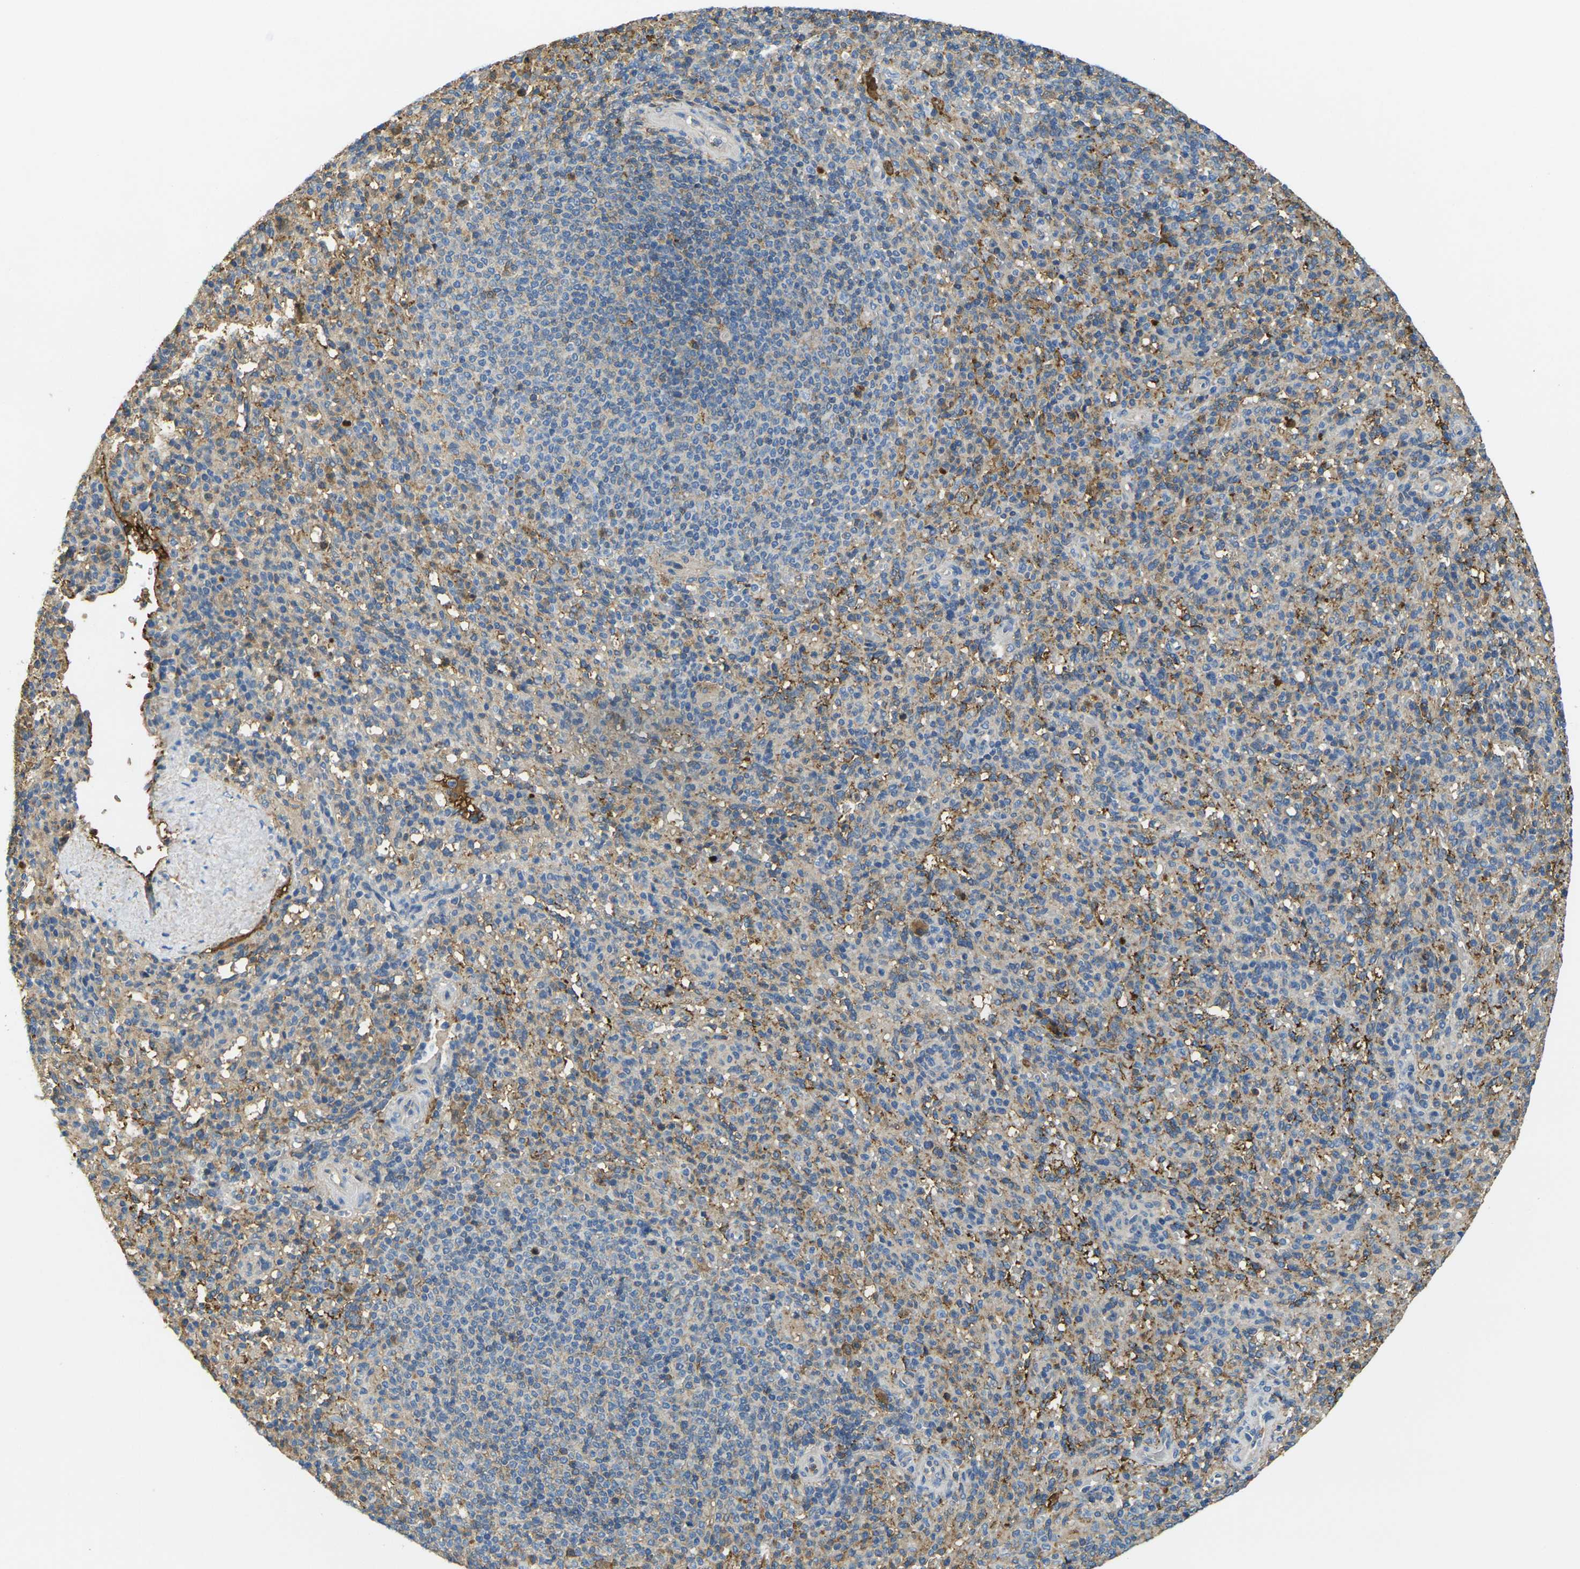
{"staining": {"intensity": "weak", "quantity": "<25%", "location": "cytoplasmic/membranous"}, "tissue": "spleen", "cell_type": "Cells in red pulp", "image_type": "normal", "snomed": [{"axis": "morphology", "description": "Normal tissue, NOS"}, {"axis": "topography", "description": "Spleen"}], "caption": "Immunohistochemistry (IHC) image of benign spleen: human spleen stained with DAB shows no significant protein staining in cells in red pulp. (Stains: DAB (3,3'-diaminobenzidine) immunohistochemistry with hematoxylin counter stain, Microscopy: brightfield microscopy at high magnification).", "gene": "PLCD1", "patient": {"sex": "male", "age": 36}}